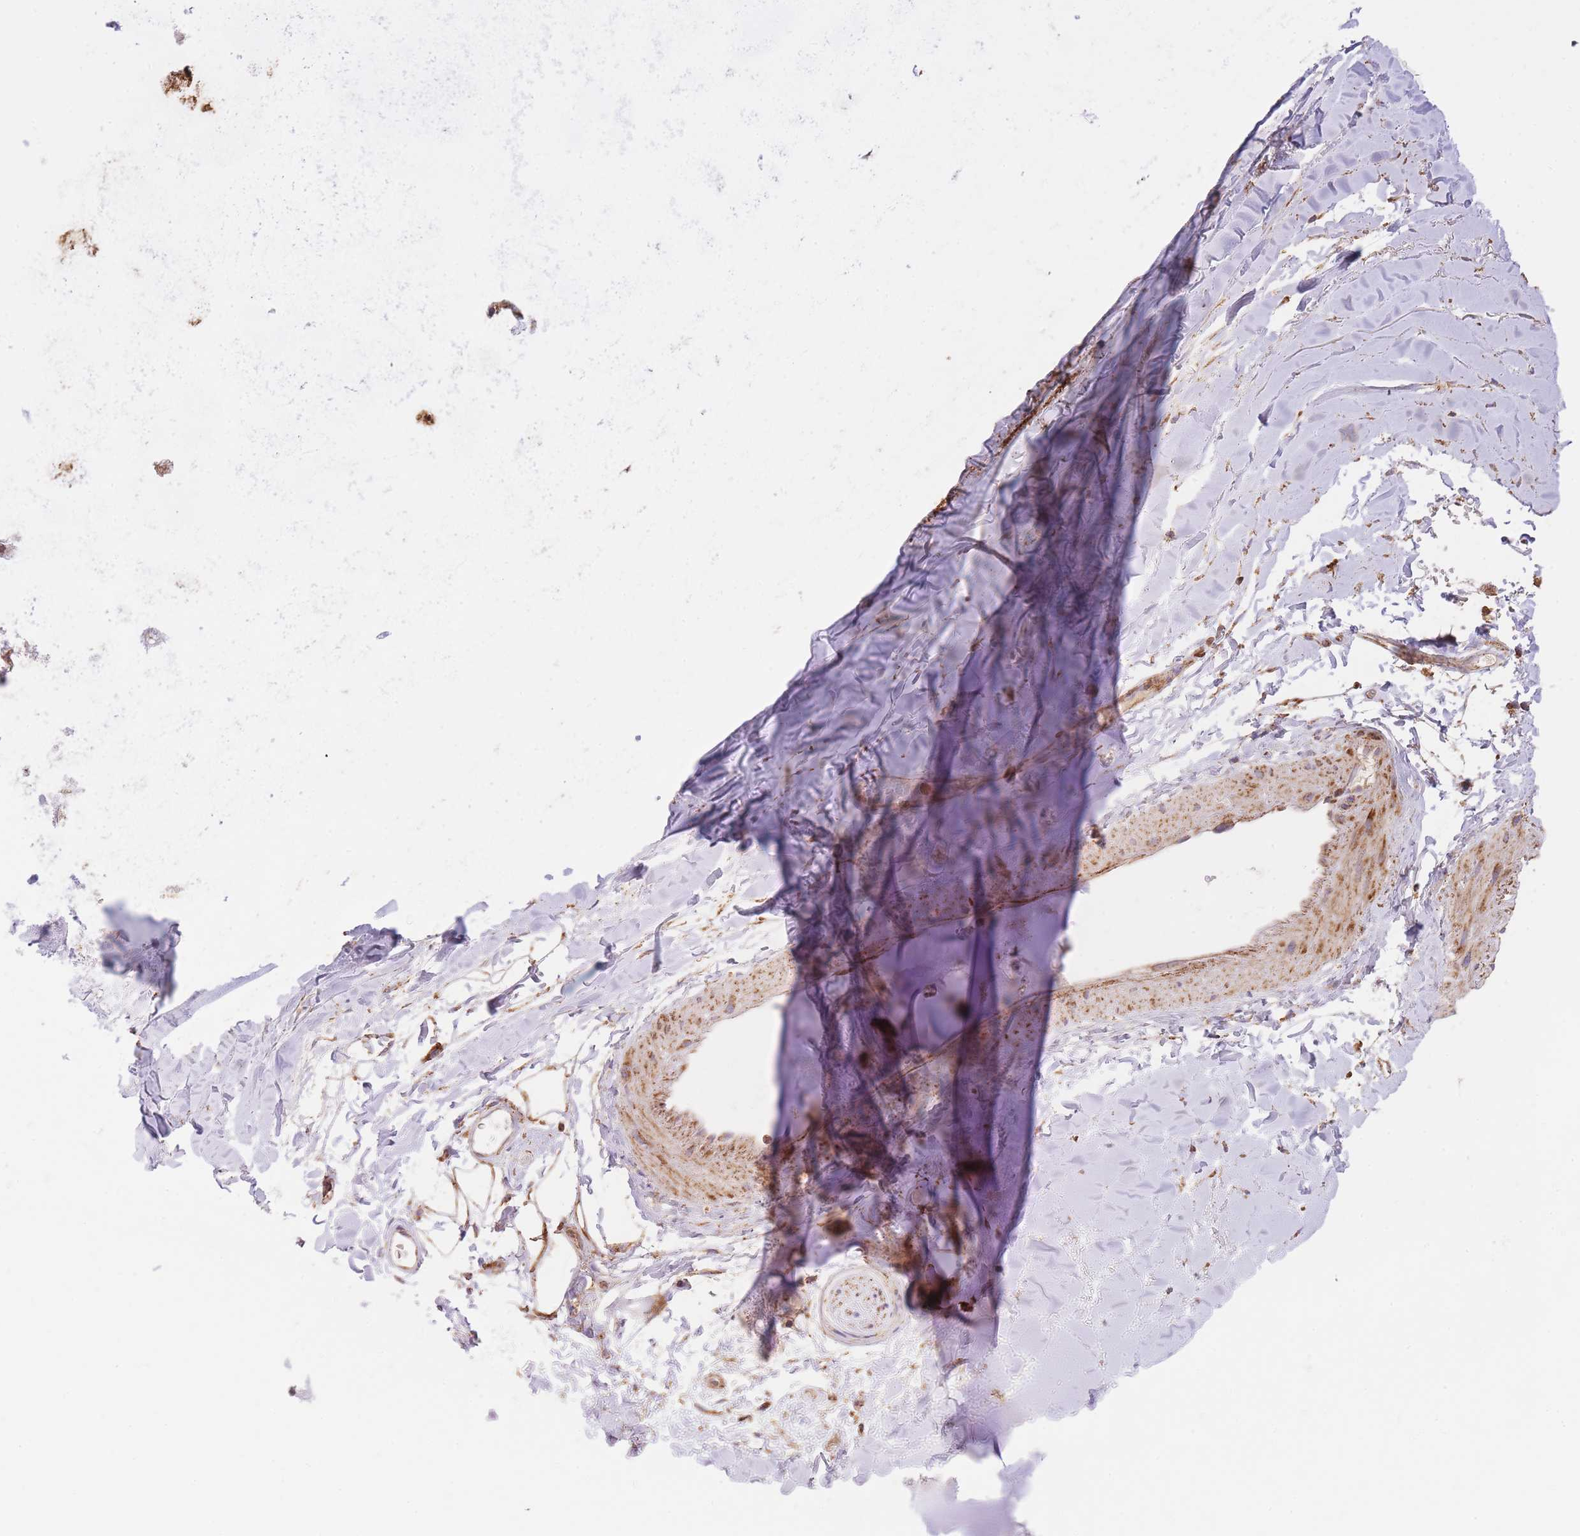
{"staining": {"intensity": "moderate", "quantity": "25%-75%", "location": "cytoplasmic/membranous"}, "tissue": "adipose tissue", "cell_type": "Adipocytes", "image_type": "normal", "snomed": [{"axis": "morphology", "description": "Normal tissue, NOS"}, {"axis": "topography", "description": "Cartilage tissue"}], "caption": "This photomicrograph exhibits benign adipose tissue stained with immunohistochemistry (IHC) to label a protein in brown. The cytoplasmic/membranous of adipocytes show moderate positivity for the protein. Nuclei are counter-stained blue.", "gene": "PREP", "patient": {"sex": "male", "age": 80}}